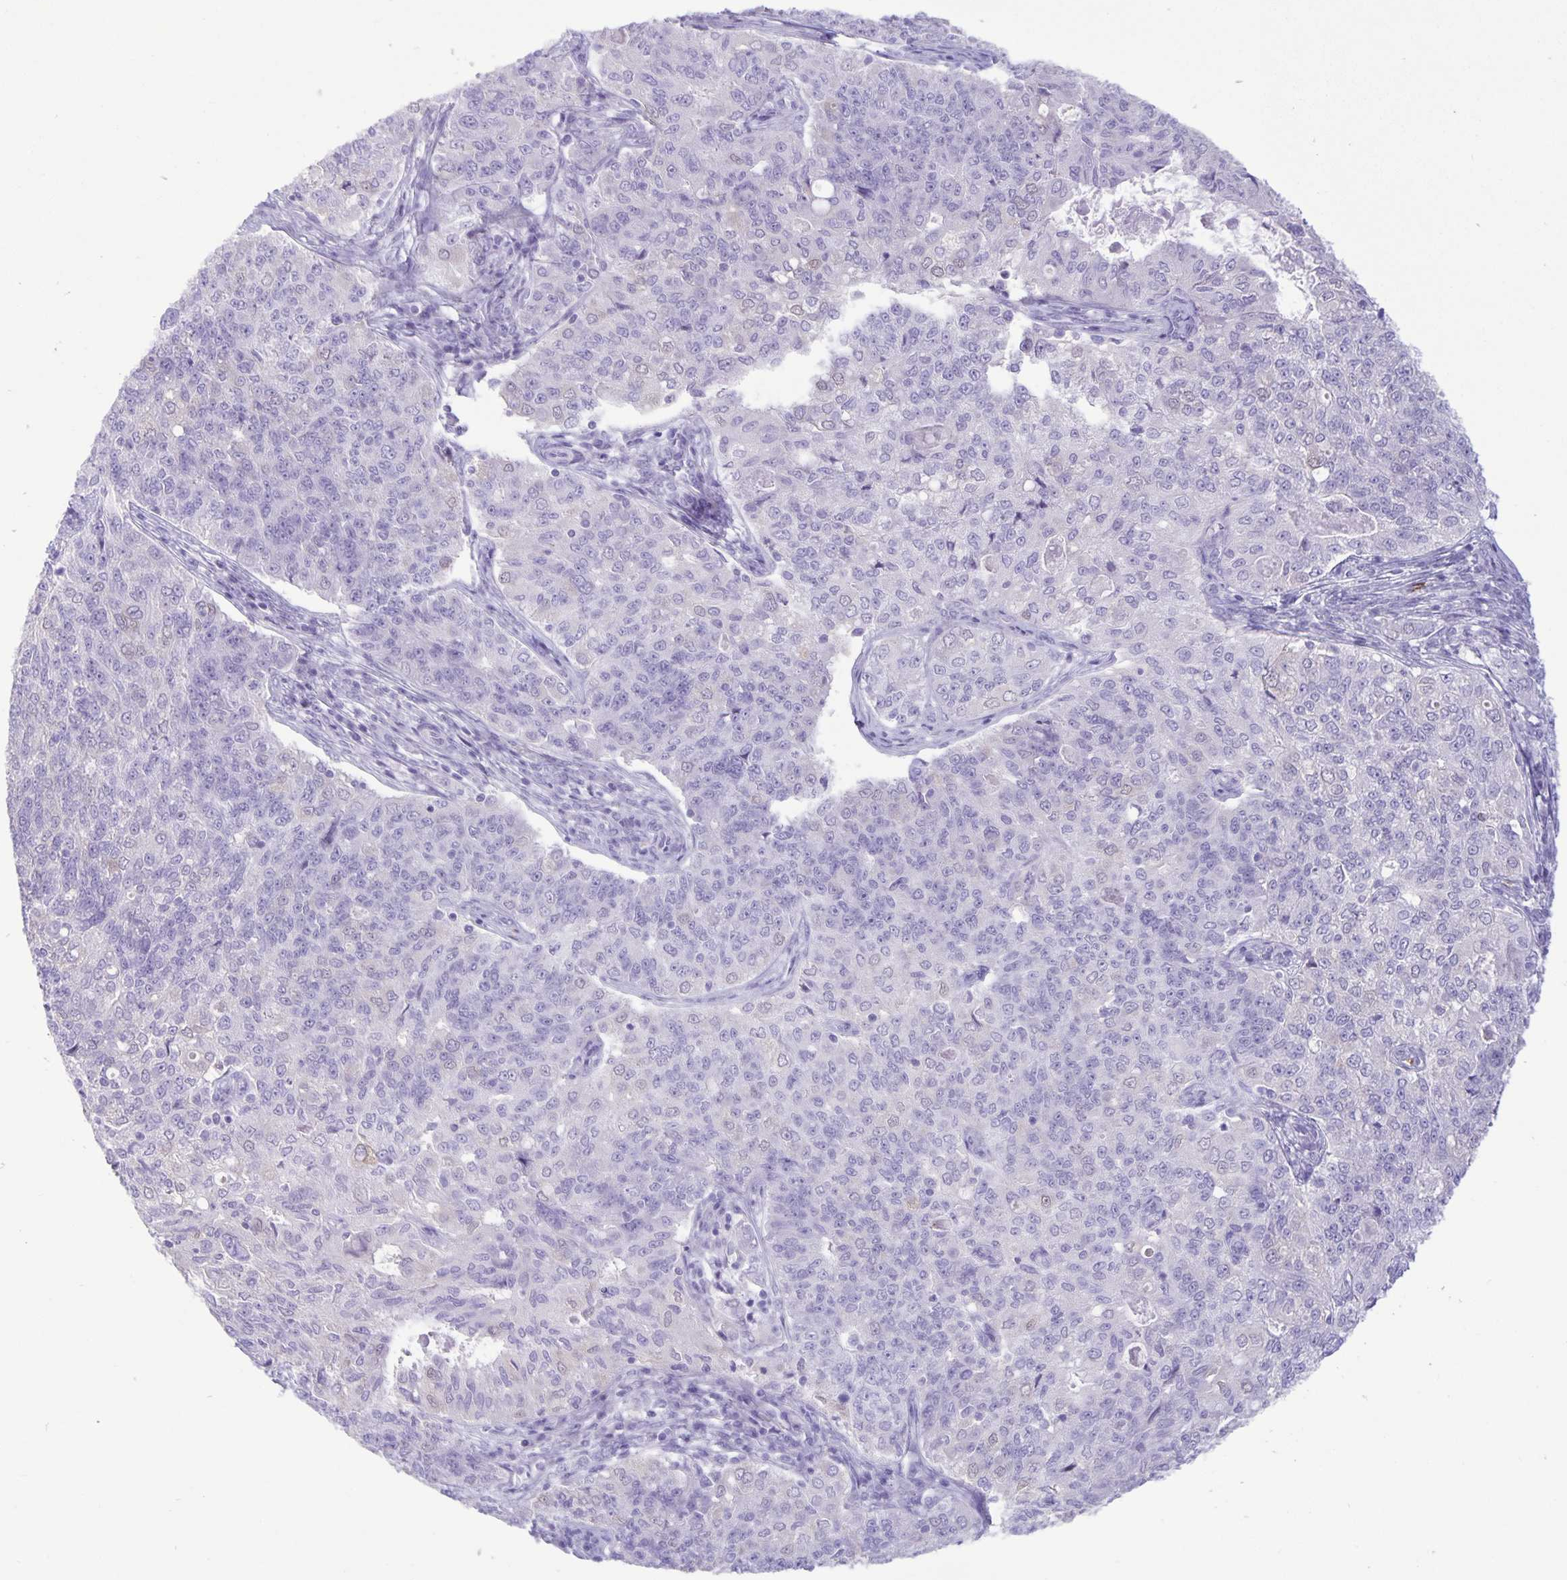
{"staining": {"intensity": "negative", "quantity": "none", "location": "none"}, "tissue": "endometrial cancer", "cell_type": "Tumor cells", "image_type": "cancer", "snomed": [{"axis": "morphology", "description": "Adenocarcinoma, NOS"}, {"axis": "topography", "description": "Endometrium"}], "caption": "Endometrial adenocarcinoma was stained to show a protein in brown. There is no significant staining in tumor cells.", "gene": "IBTK", "patient": {"sex": "female", "age": 43}}